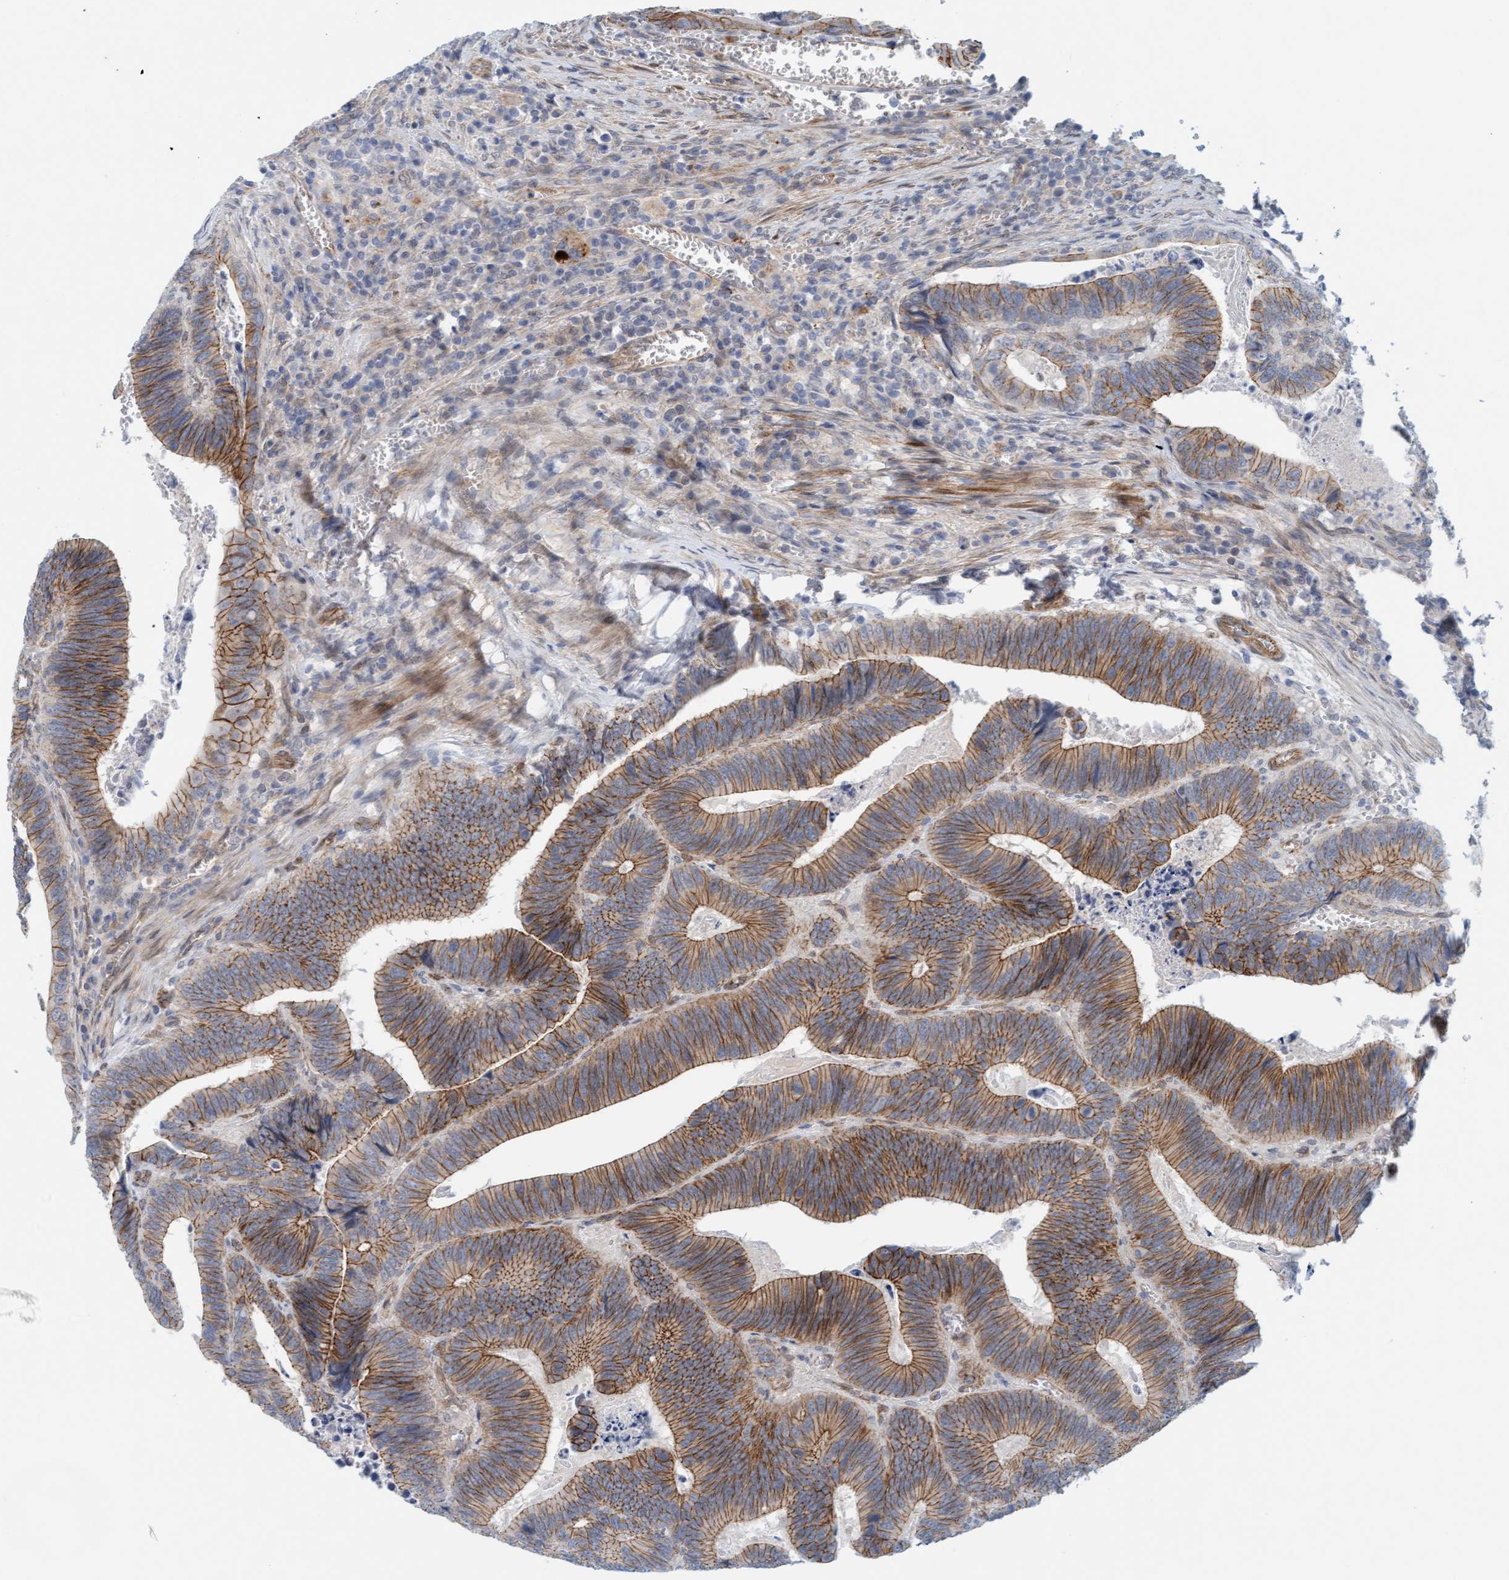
{"staining": {"intensity": "moderate", "quantity": ">75%", "location": "cytoplasmic/membranous"}, "tissue": "colorectal cancer", "cell_type": "Tumor cells", "image_type": "cancer", "snomed": [{"axis": "morphology", "description": "Inflammation, NOS"}, {"axis": "morphology", "description": "Adenocarcinoma, NOS"}, {"axis": "topography", "description": "Colon"}], "caption": "Brown immunohistochemical staining in adenocarcinoma (colorectal) shows moderate cytoplasmic/membranous staining in about >75% of tumor cells.", "gene": "KRBA2", "patient": {"sex": "male", "age": 72}}